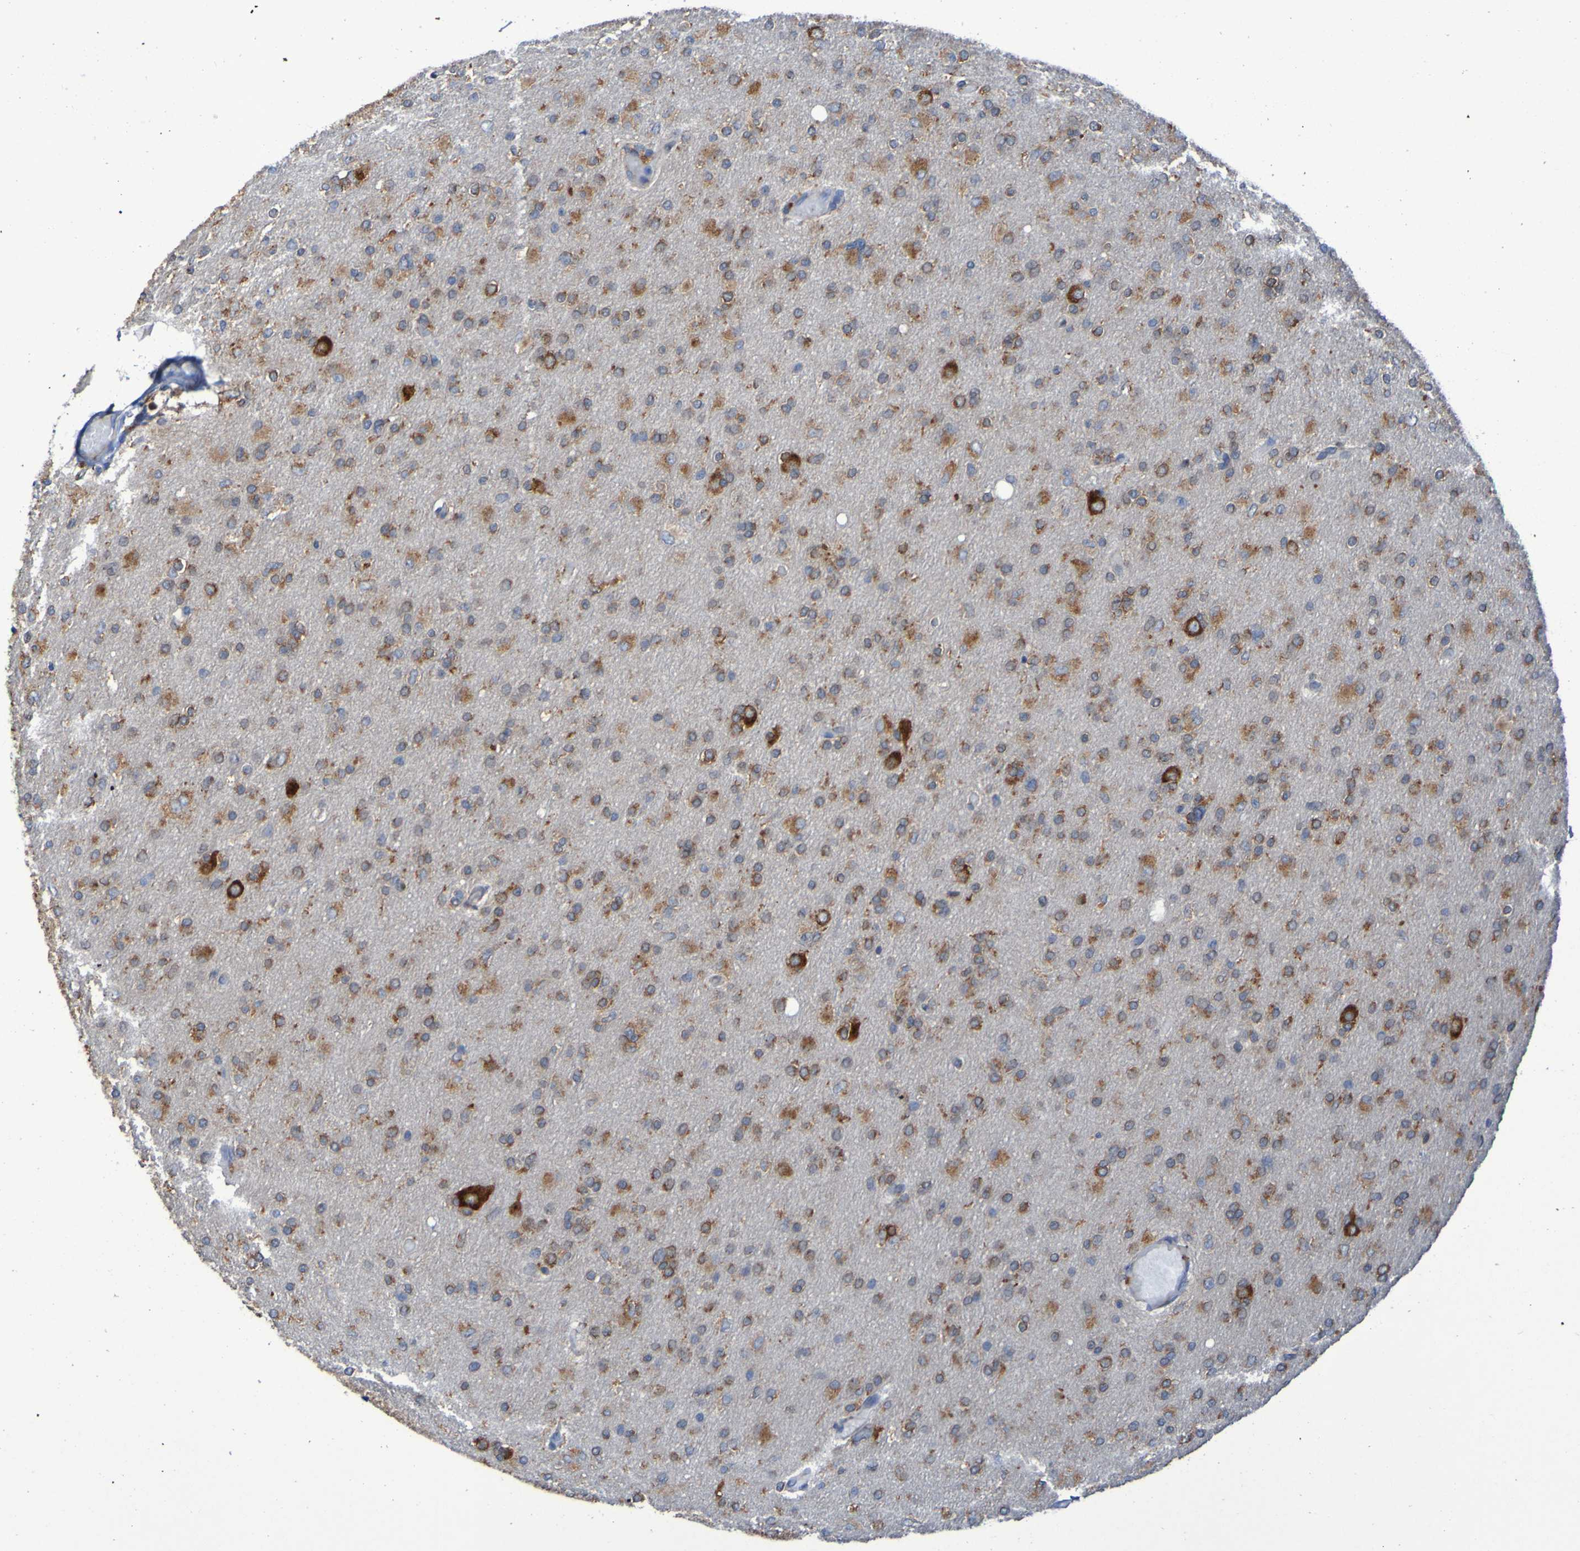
{"staining": {"intensity": "weak", "quantity": ">75%", "location": "cytoplasmic/membranous"}, "tissue": "glioma", "cell_type": "Tumor cells", "image_type": "cancer", "snomed": [{"axis": "morphology", "description": "Glioma, malignant, High grade"}, {"axis": "topography", "description": "Cerebral cortex"}], "caption": "The image shows a brown stain indicating the presence of a protein in the cytoplasmic/membranous of tumor cells in glioma. Ihc stains the protein of interest in brown and the nuclei are stained blue.", "gene": "FKBP3", "patient": {"sex": "female", "age": 36}}